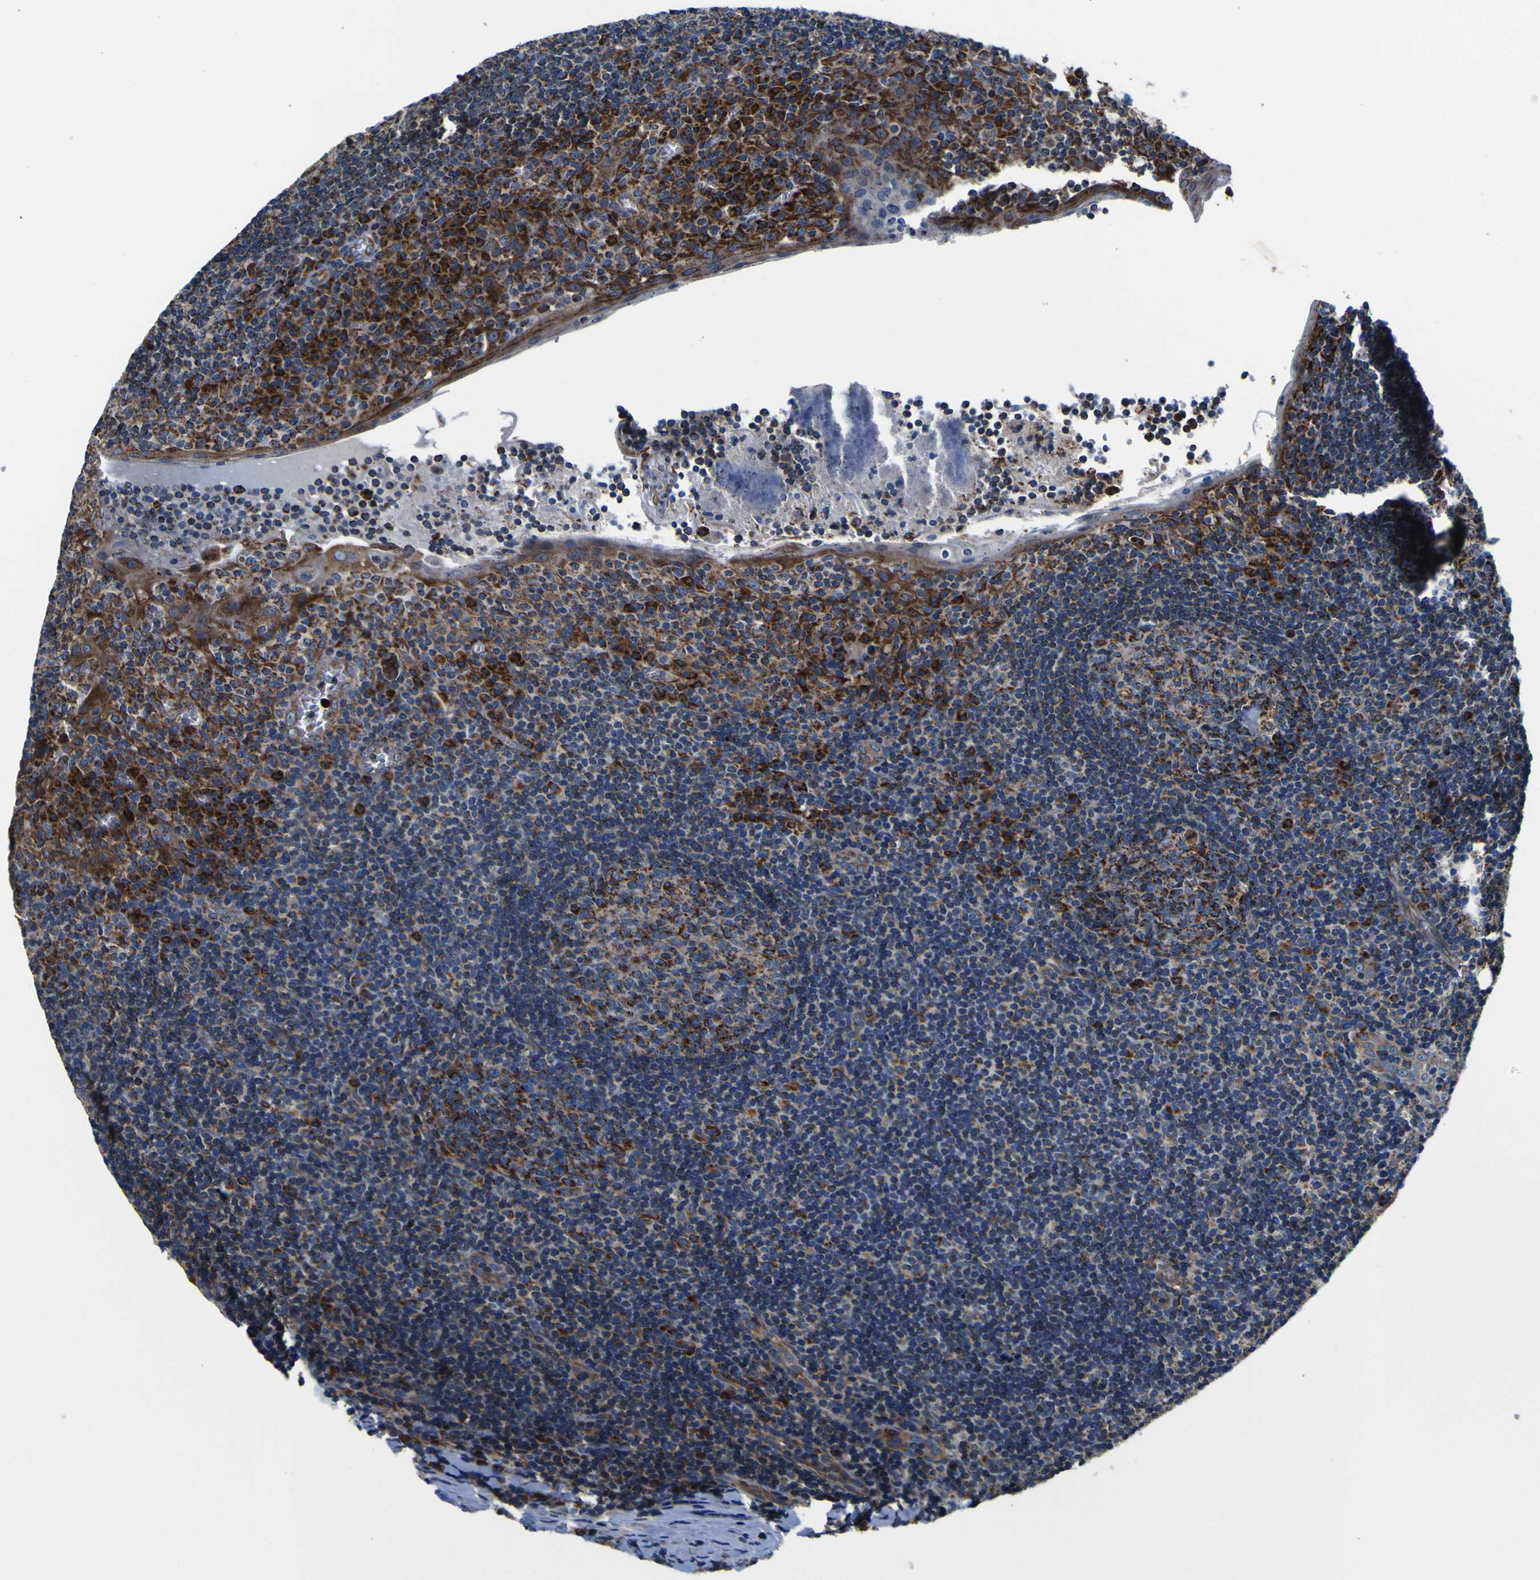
{"staining": {"intensity": "strong", "quantity": "25%-75%", "location": "cytoplasmic/membranous"}, "tissue": "tonsil", "cell_type": "Germinal center cells", "image_type": "normal", "snomed": [{"axis": "morphology", "description": "Normal tissue, NOS"}, {"axis": "topography", "description": "Tonsil"}], "caption": "A brown stain highlights strong cytoplasmic/membranous positivity of a protein in germinal center cells of benign human tonsil. (DAB IHC with brightfield microscopy, high magnification).", "gene": "PTRH2", "patient": {"sex": "male", "age": 37}}